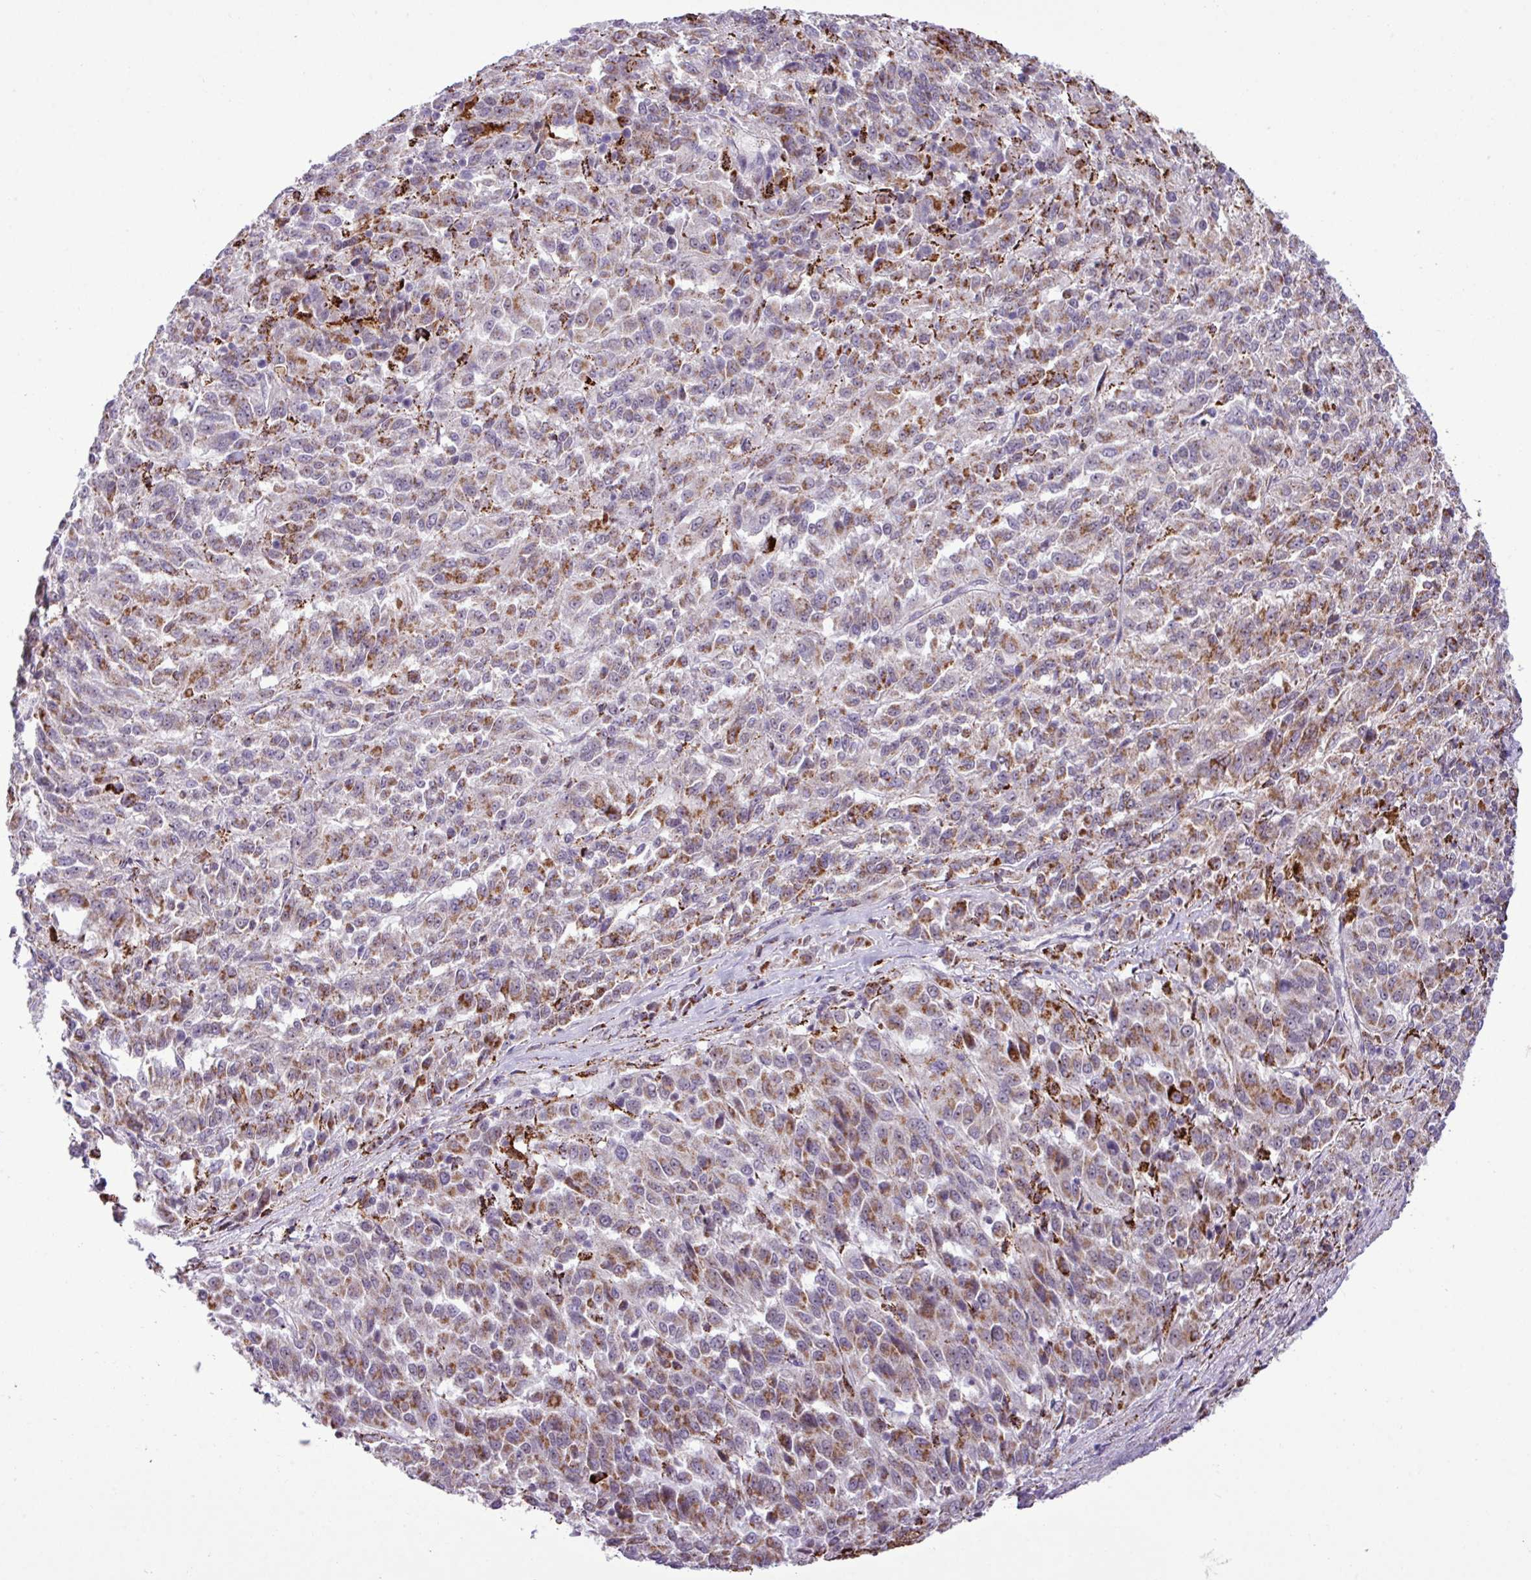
{"staining": {"intensity": "moderate", "quantity": "25%-75%", "location": "cytoplasmic/membranous"}, "tissue": "melanoma", "cell_type": "Tumor cells", "image_type": "cancer", "snomed": [{"axis": "morphology", "description": "Malignant melanoma, Metastatic site"}, {"axis": "topography", "description": "Lung"}], "caption": "IHC of human melanoma demonstrates medium levels of moderate cytoplasmic/membranous expression in approximately 25%-75% of tumor cells.", "gene": "SGPP1", "patient": {"sex": "male", "age": 64}}